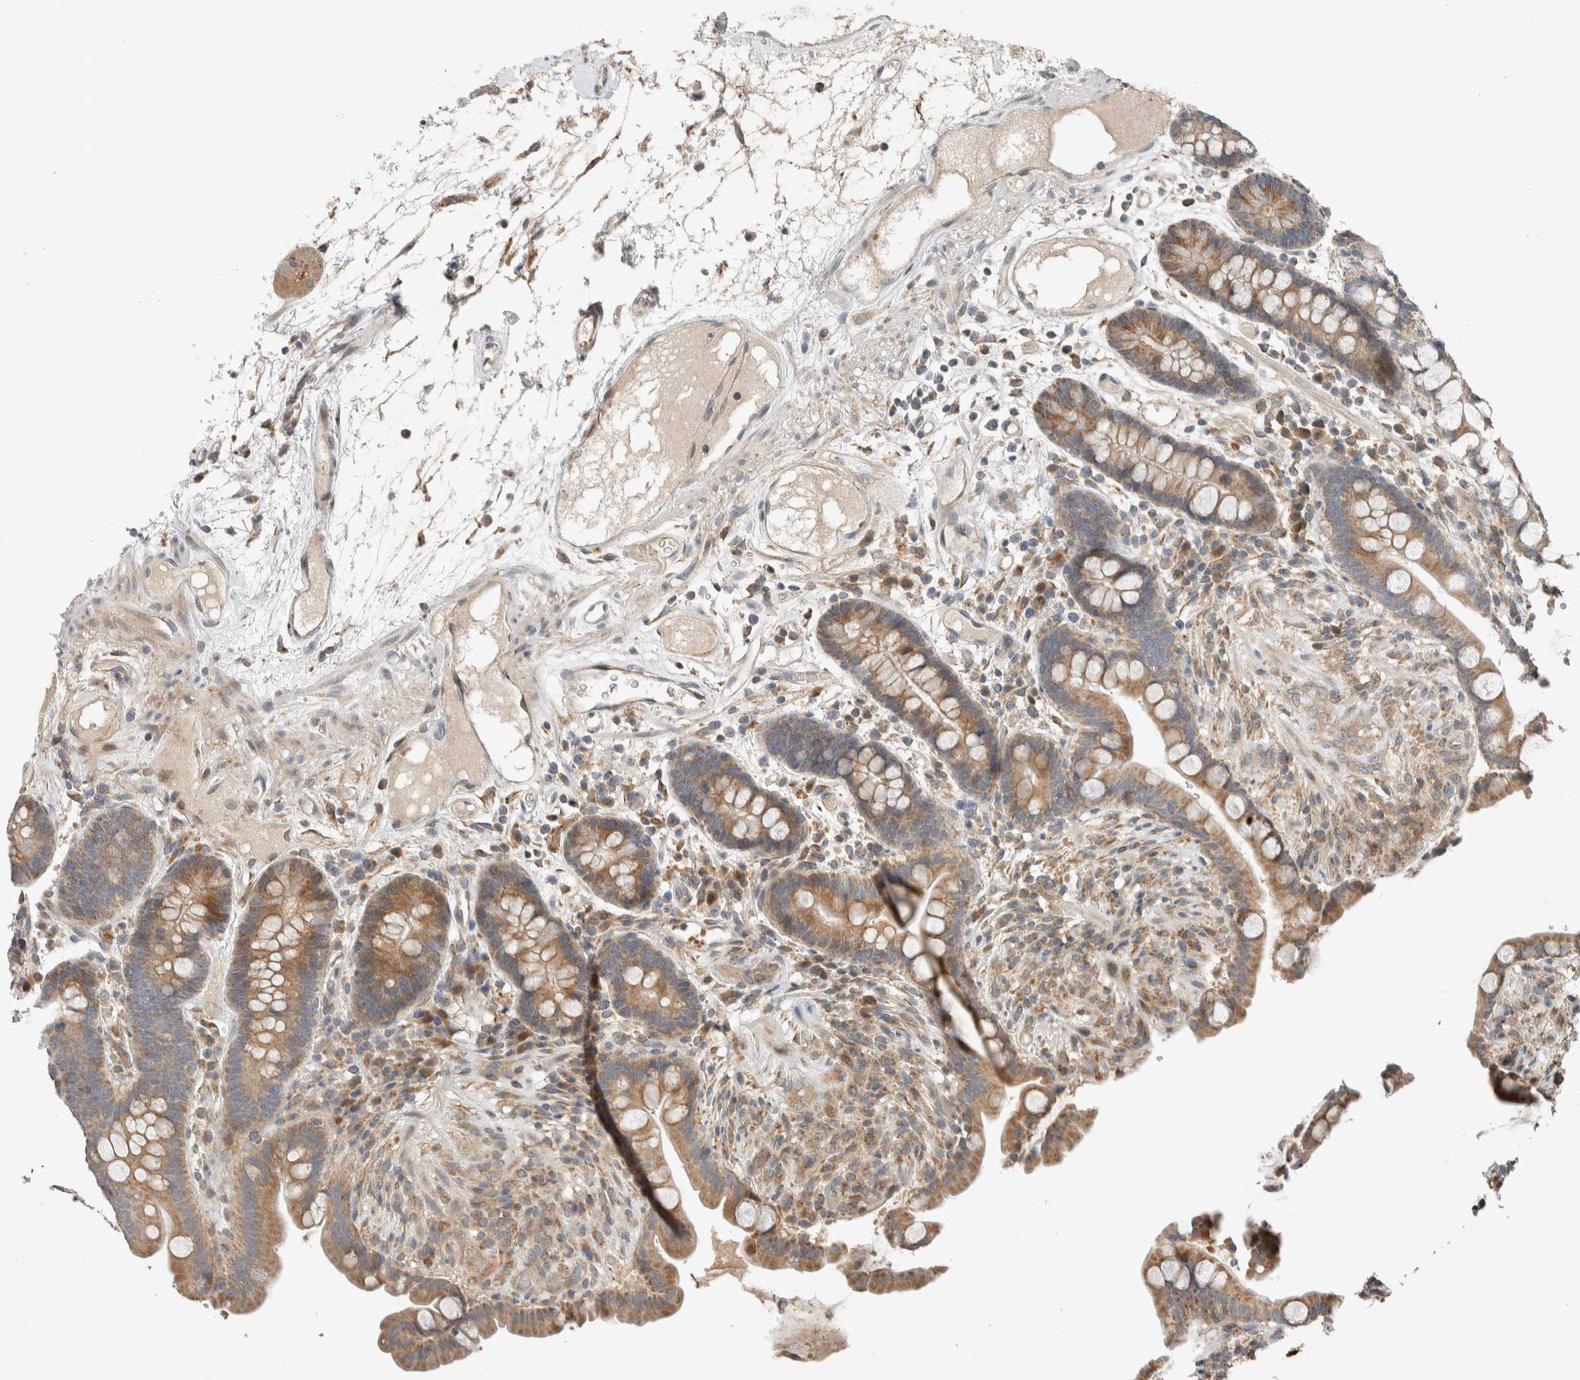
{"staining": {"intensity": "weak", "quantity": "25%-75%", "location": "cytoplasmic/membranous"}, "tissue": "colon", "cell_type": "Endothelial cells", "image_type": "normal", "snomed": [{"axis": "morphology", "description": "Normal tissue, NOS"}, {"axis": "topography", "description": "Colon"}], "caption": "About 25%-75% of endothelial cells in unremarkable human colon display weak cytoplasmic/membranous protein staining as visualized by brown immunohistochemical staining.", "gene": "NBR1", "patient": {"sex": "male", "age": 73}}